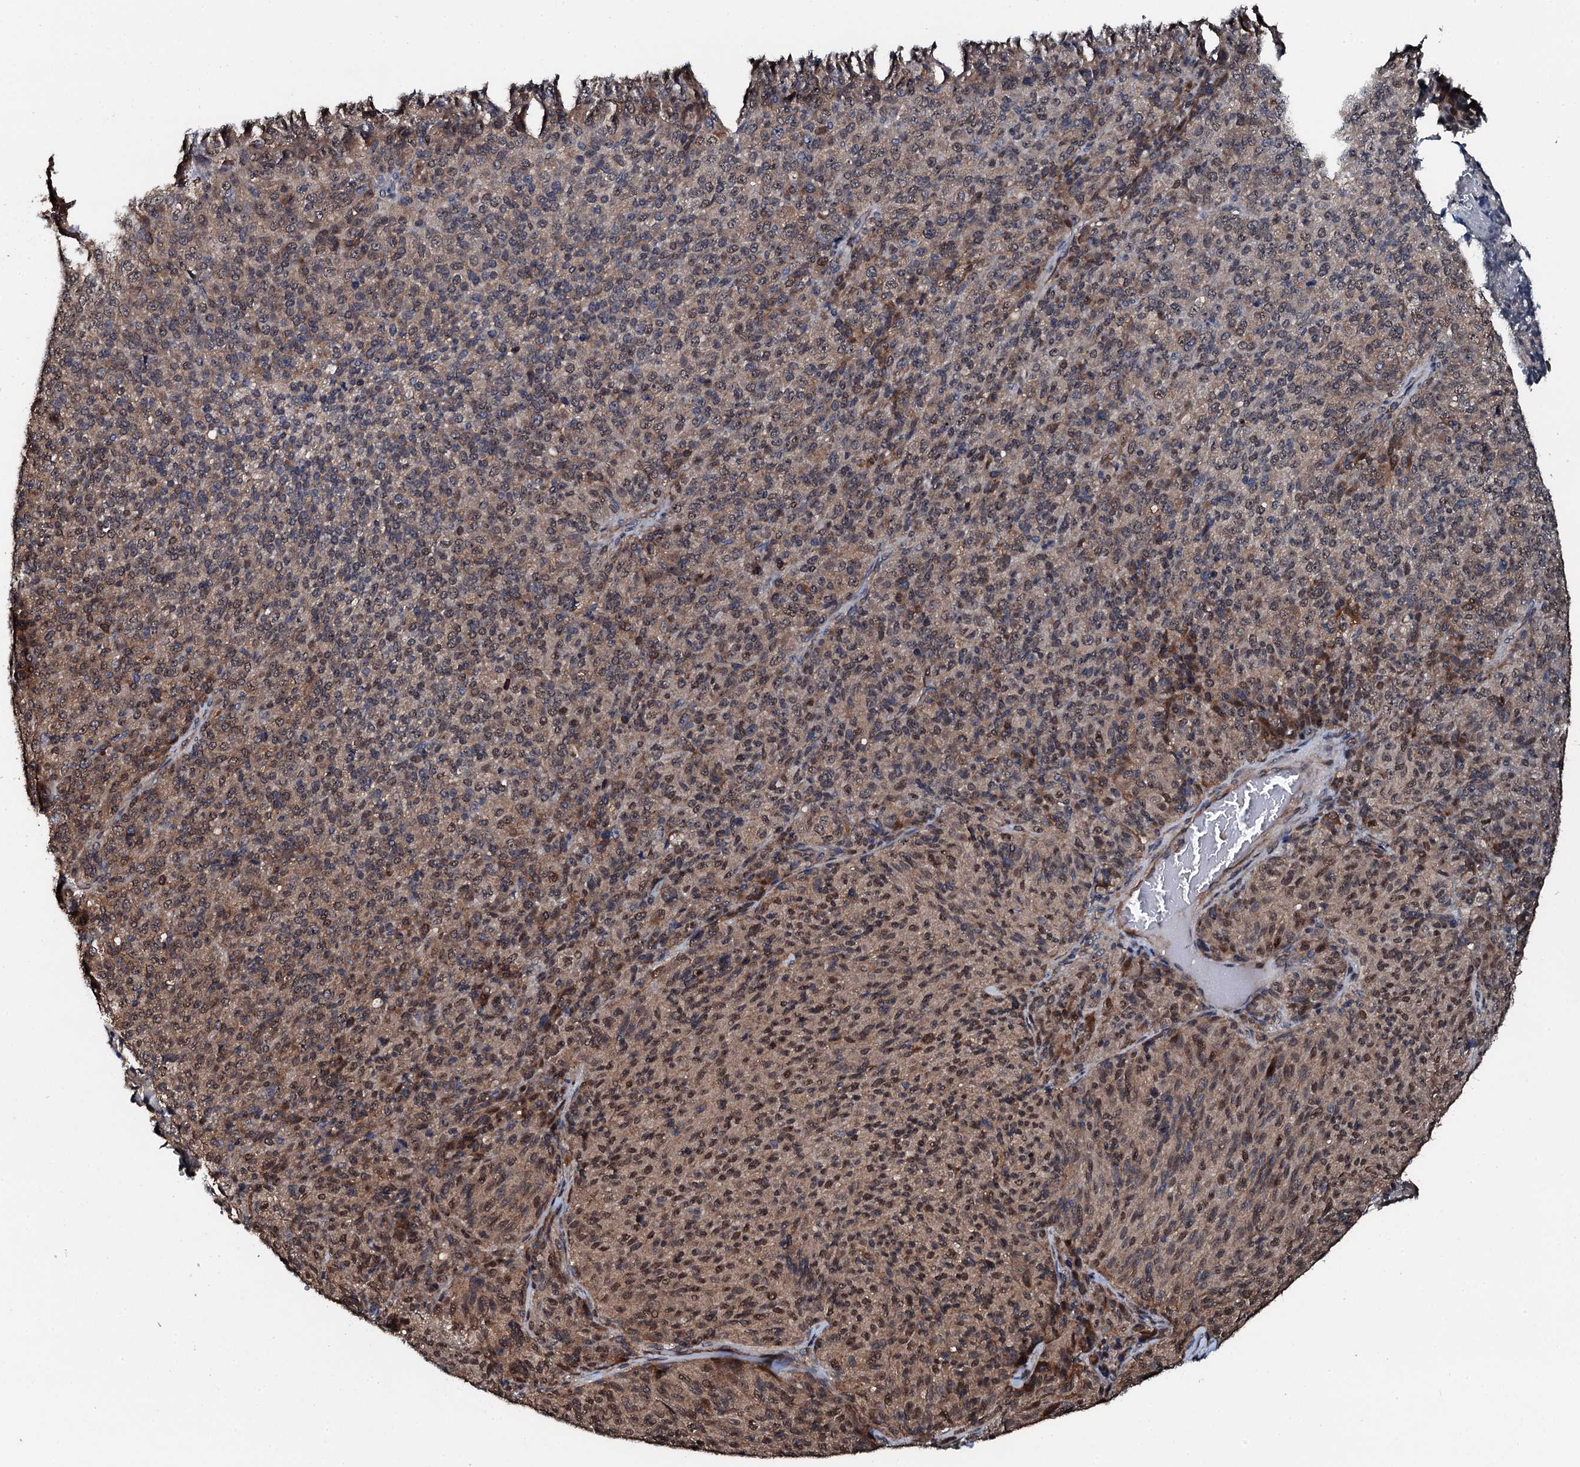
{"staining": {"intensity": "moderate", "quantity": ">75%", "location": "cytoplasmic/membranous,nuclear"}, "tissue": "melanoma", "cell_type": "Tumor cells", "image_type": "cancer", "snomed": [{"axis": "morphology", "description": "Malignant melanoma, Metastatic site"}, {"axis": "topography", "description": "Brain"}], "caption": "Immunohistochemical staining of melanoma exhibits medium levels of moderate cytoplasmic/membranous and nuclear protein expression in approximately >75% of tumor cells.", "gene": "FLYWCH1", "patient": {"sex": "female", "age": 56}}